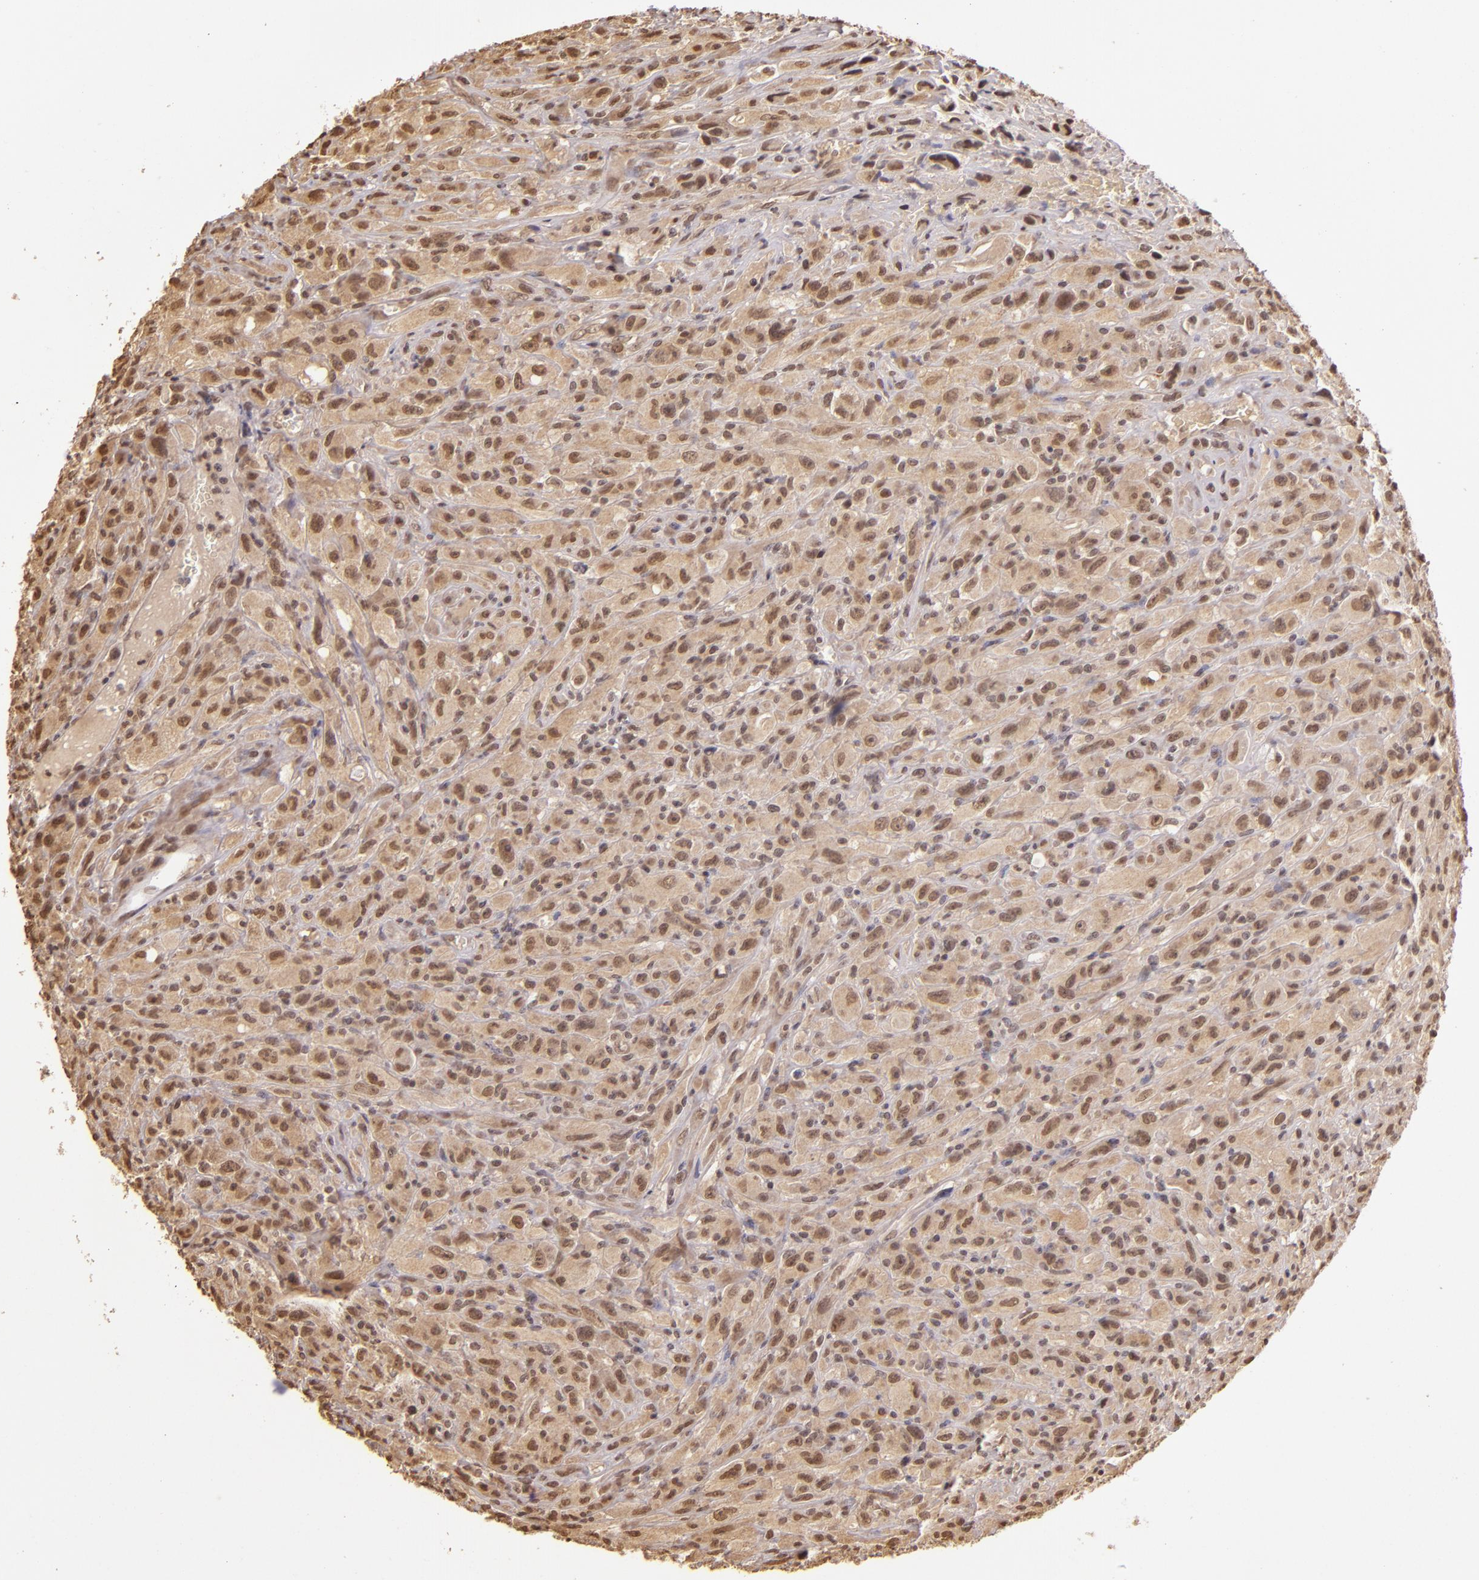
{"staining": {"intensity": "moderate", "quantity": ">75%", "location": "cytoplasmic/membranous,nuclear"}, "tissue": "glioma", "cell_type": "Tumor cells", "image_type": "cancer", "snomed": [{"axis": "morphology", "description": "Glioma, malignant, High grade"}, {"axis": "topography", "description": "Brain"}], "caption": "Human glioma stained with a protein marker reveals moderate staining in tumor cells.", "gene": "CUL1", "patient": {"sex": "male", "age": 48}}